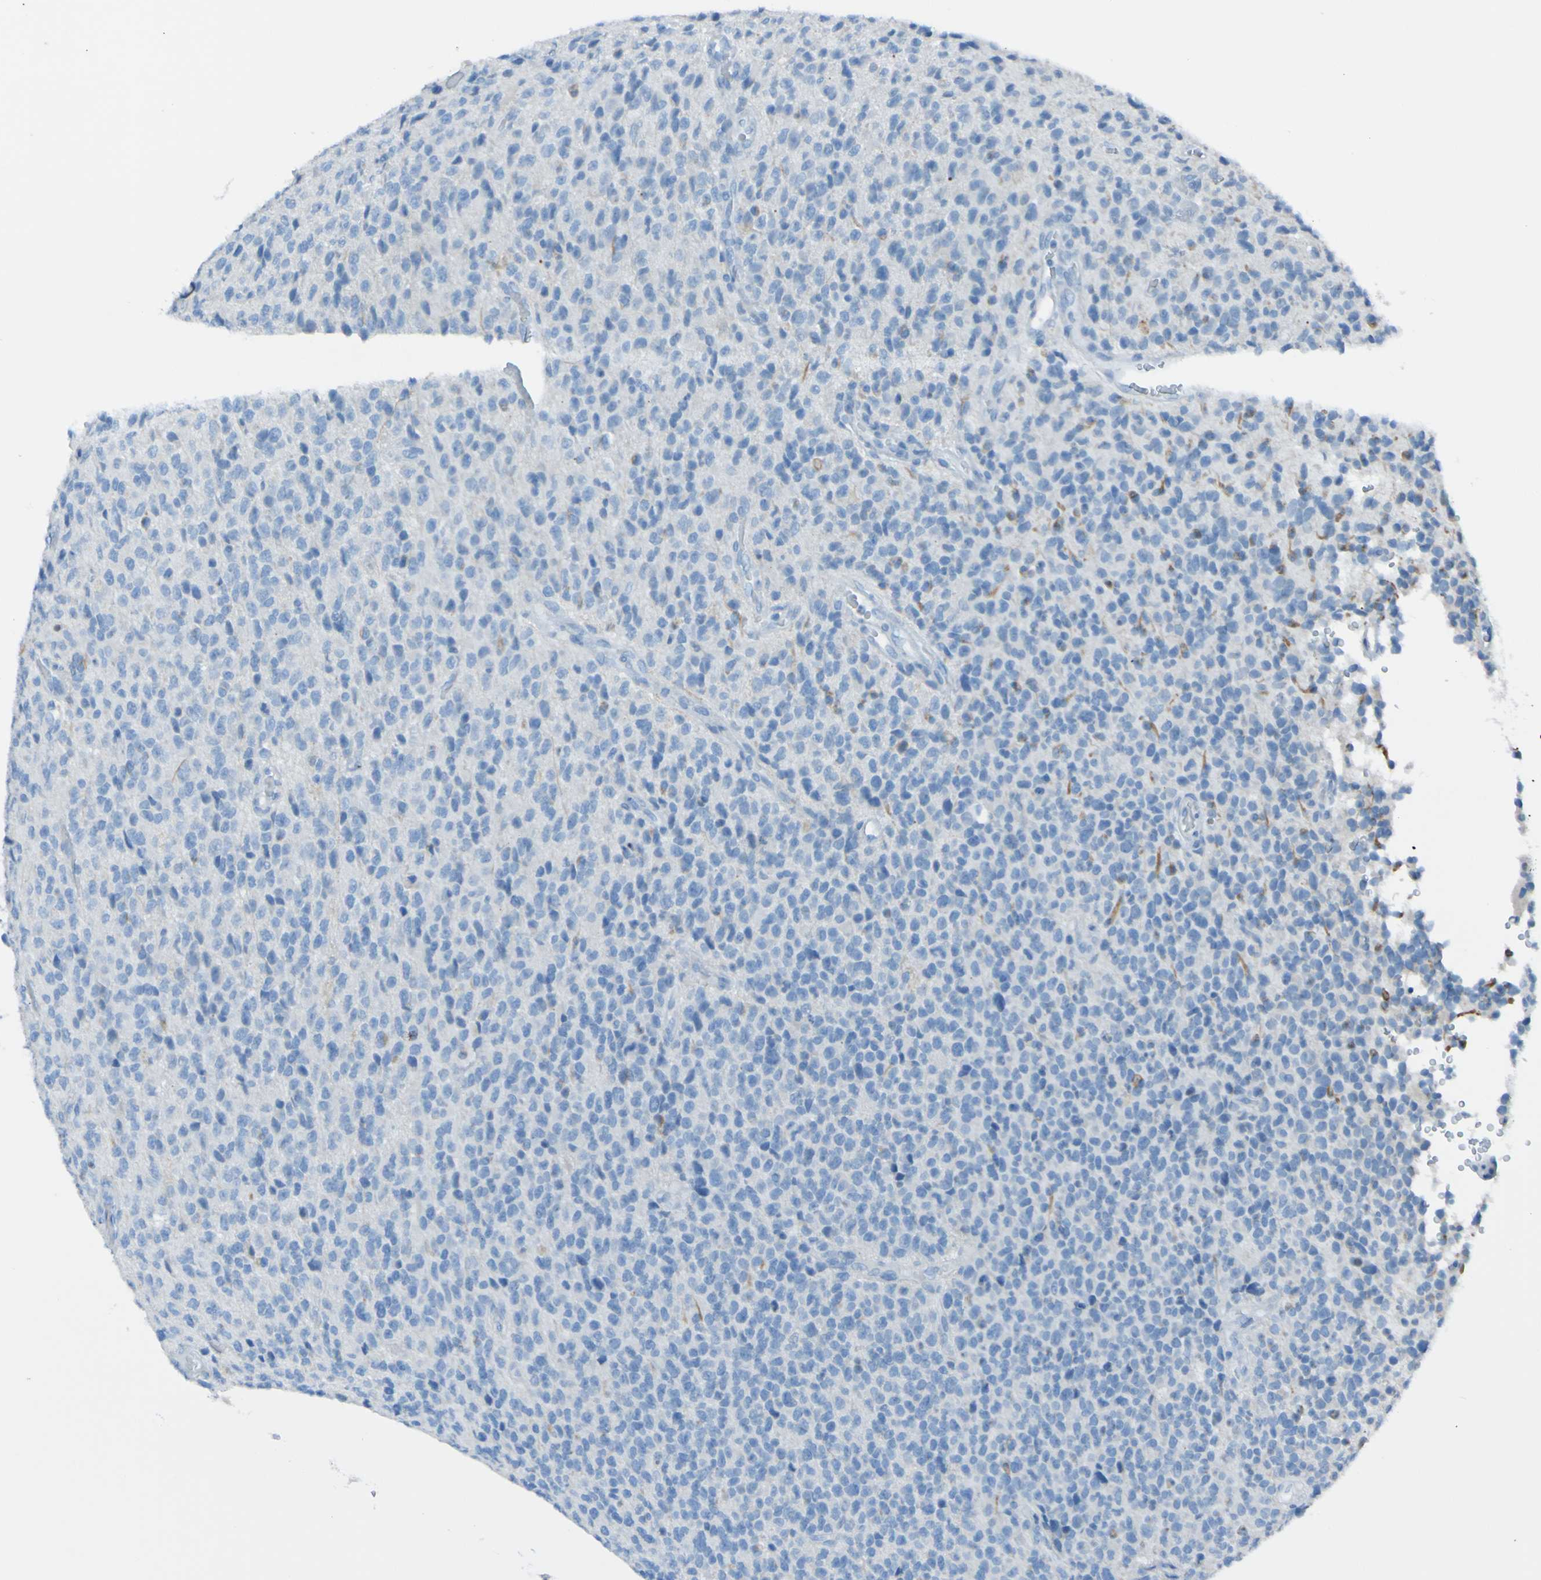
{"staining": {"intensity": "negative", "quantity": "none", "location": "none"}, "tissue": "glioma", "cell_type": "Tumor cells", "image_type": "cancer", "snomed": [{"axis": "morphology", "description": "Glioma, malignant, High grade"}, {"axis": "topography", "description": "pancreas cauda"}], "caption": "High magnification brightfield microscopy of glioma stained with DAB (3,3'-diaminobenzidine) (brown) and counterstained with hematoxylin (blue): tumor cells show no significant positivity.", "gene": "ACMSD", "patient": {"sex": "male", "age": 60}}